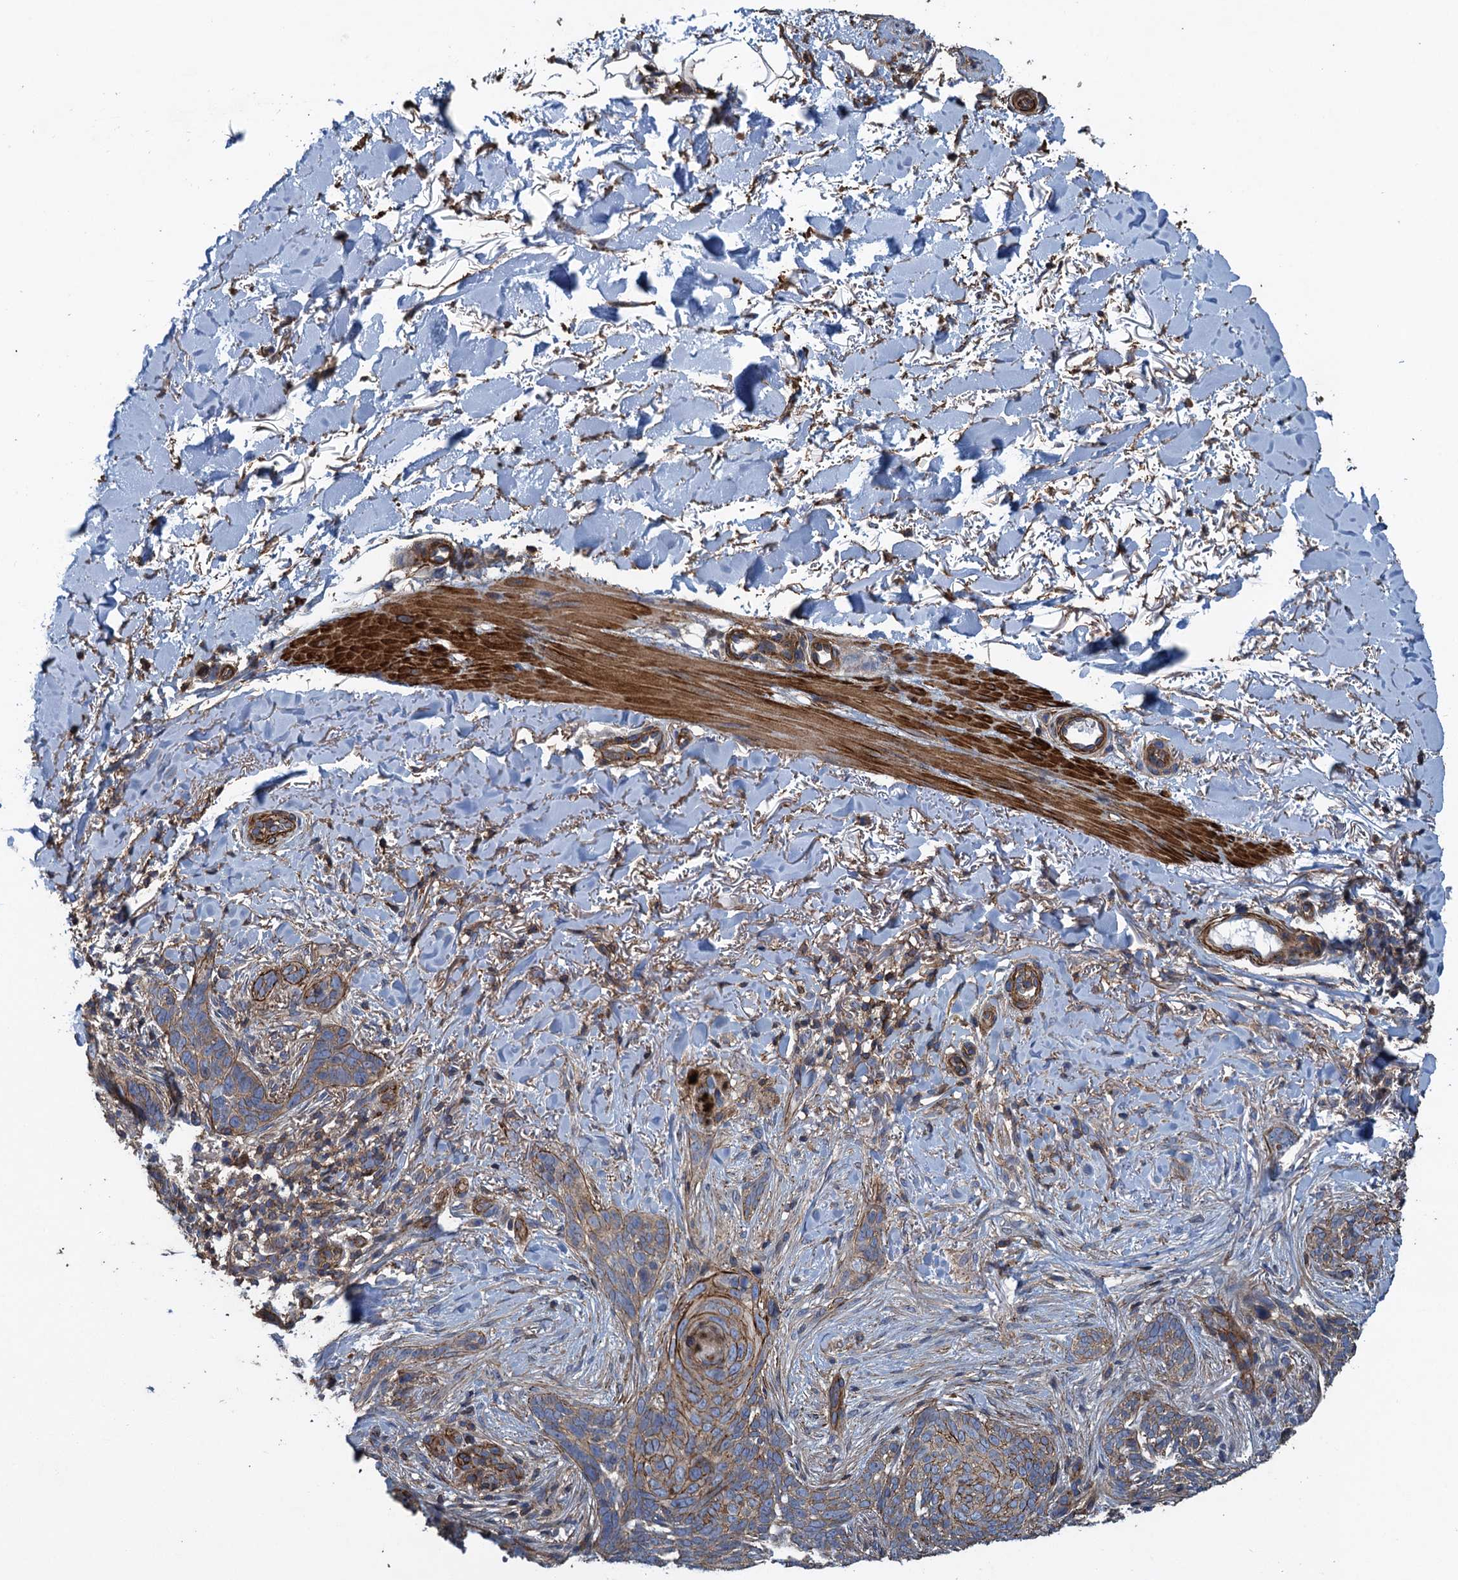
{"staining": {"intensity": "moderate", "quantity": "<25%", "location": "cytoplasmic/membranous"}, "tissue": "skin cancer", "cell_type": "Tumor cells", "image_type": "cancer", "snomed": [{"axis": "morphology", "description": "Normal tissue, NOS"}, {"axis": "morphology", "description": "Basal cell carcinoma"}, {"axis": "topography", "description": "Skin"}], "caption": "A photomicrograph of skin cancer (basal cell carcinoma) stained for a protein demonstrates moderate cytoplasmic/membranous brown staining in tumor cells. Nuclei are stained in blue.", "gene": "PROSER2", "patient": {"sex": "female", "age": 67}}